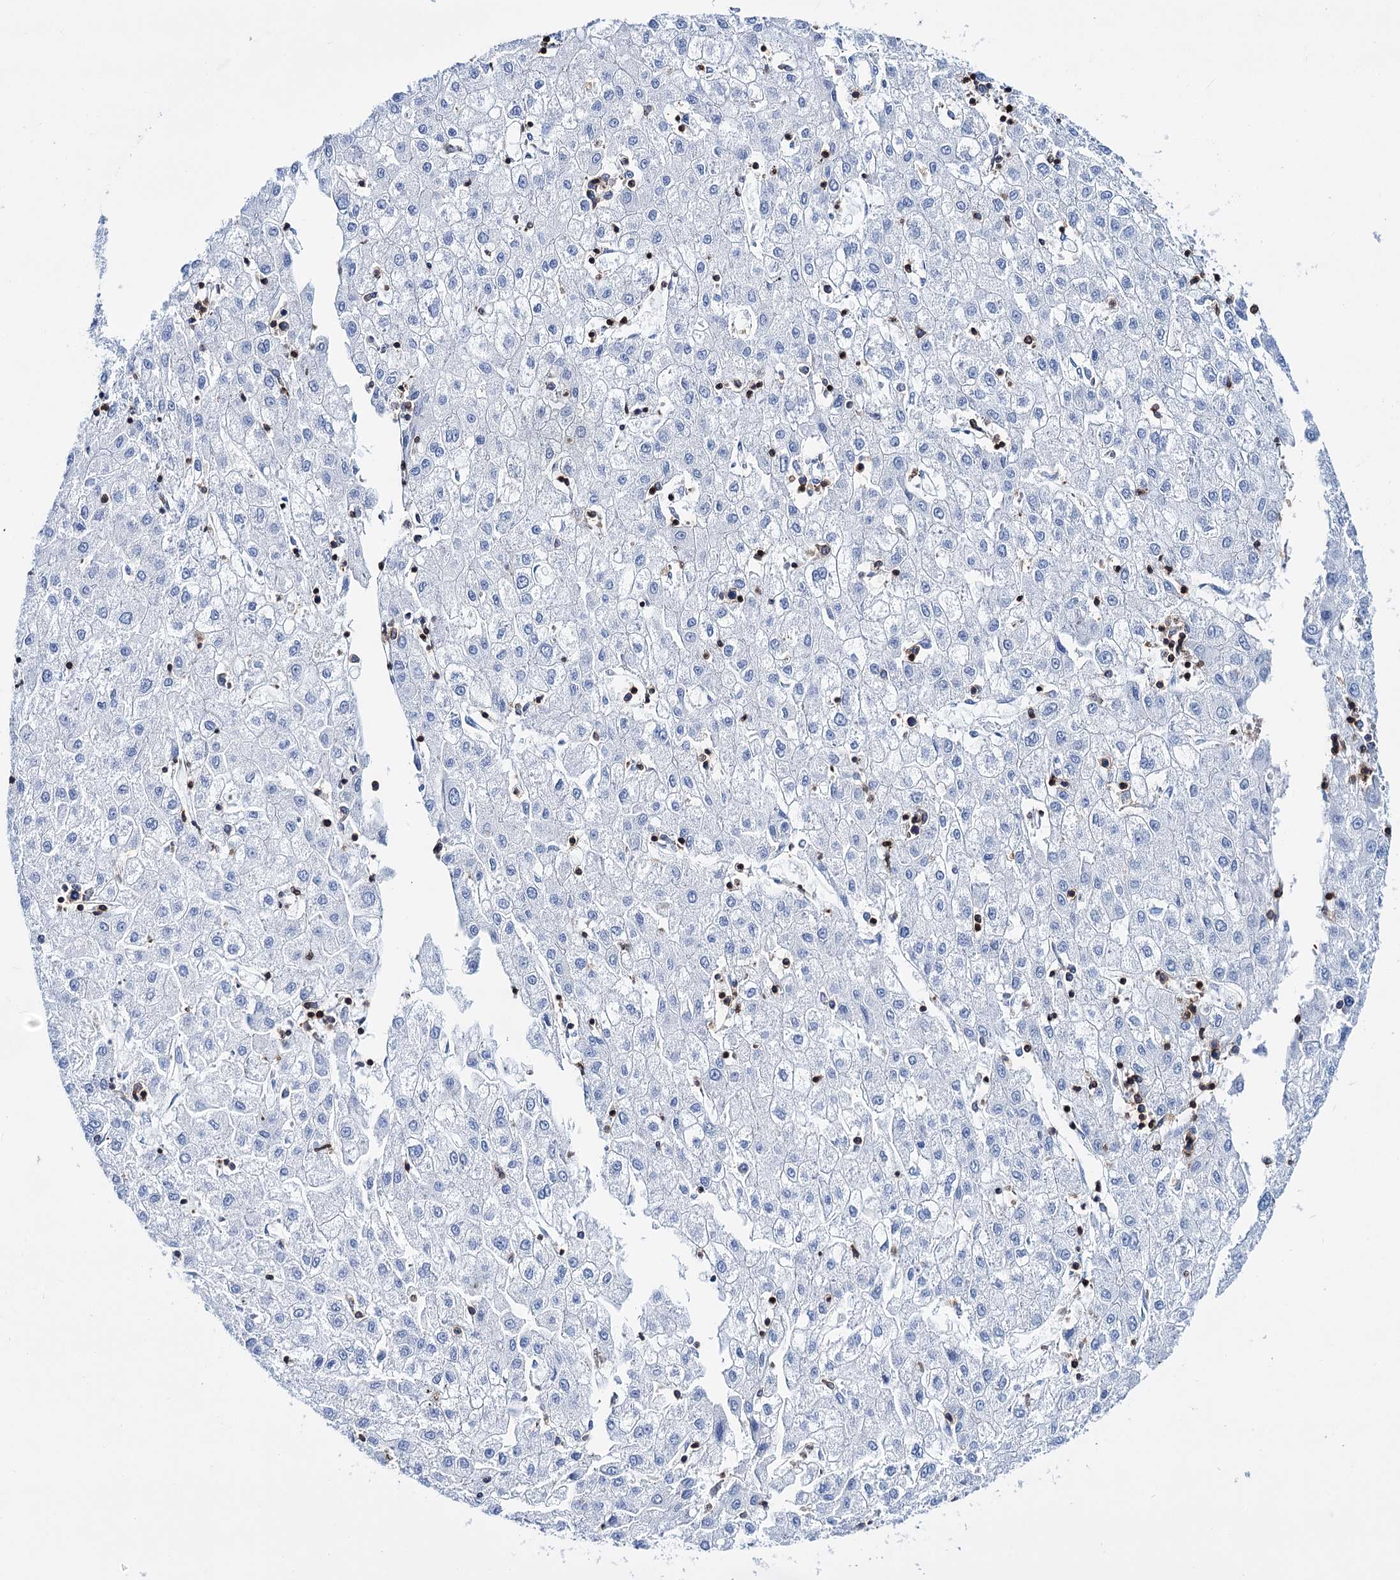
{"staining": {"intensity": "negative", "quantity": "none", "location": "none"}, "tissue": "liver cancer", "cell_type": "Tumor cells", "image_type": "cancer", "snomed": [{"axis": "morphology", "description": "Carcinoma, Hepatocellular, NOS"}, {"axis": "topography", "description": "Liver"}], "caption": "This is a histopathology image of IHC staining of liver cancer (hepatocellular carcinoma), which shows no expression in tumor cells.", "gene": "DEF6", "patient": {"sex": "male", "age": 72}}